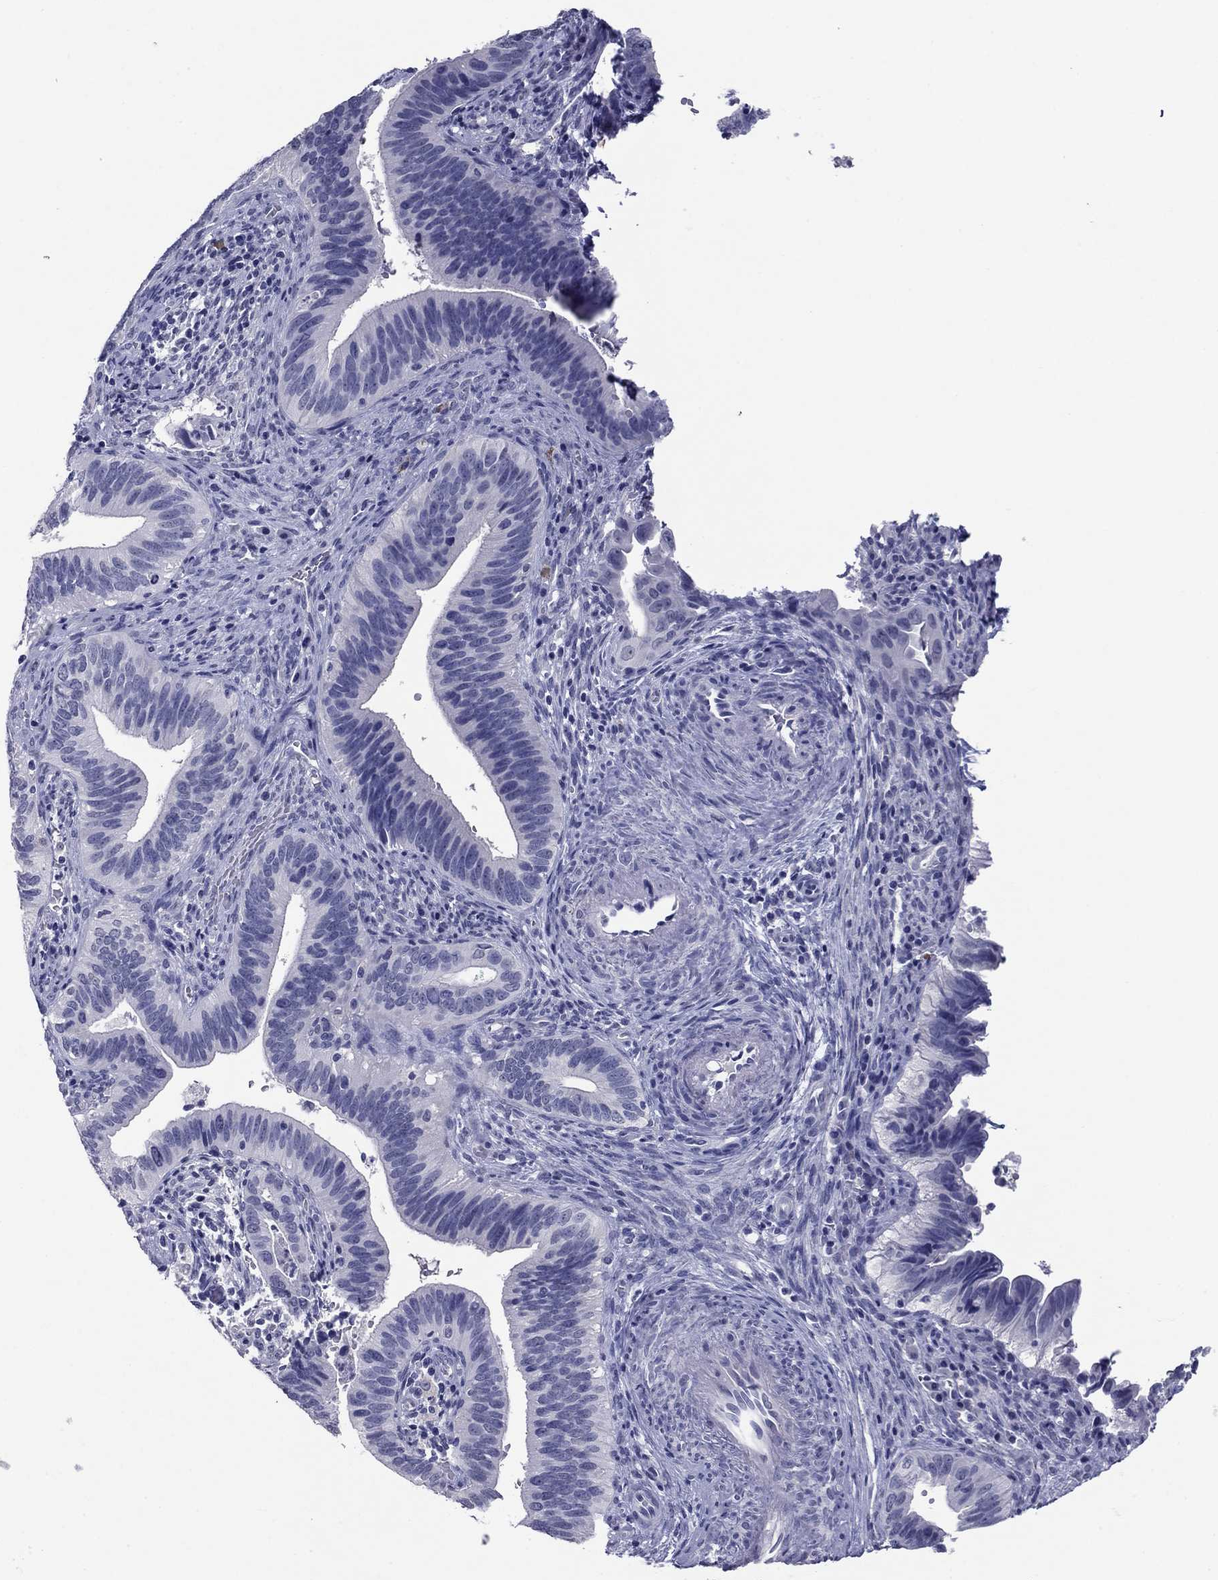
{"staining": {"intensity": "negative", "quantity": "none", "location": "none"}, "tissue": "cervical cancer", "cell_type": "Tumor cells", "image_type": "cancer", "snomed": [{"axis": "morphology", "description": "Adenocarcinoma, NOS"}, {"axis": "topography", "description": "Cervix"}], "caption": "Immunohistochemistry (IHC) micrograph of neoplastic tissue: human adenocarcinoma (cervical) stained with DAB reveals no significant protein expression in tumor cells. (Brightfield microscopy of DAB (3,3'-diaminobenzidine) immunohistochemistry (IHC) at high magnification).", "gene": "HAO1", "patient": {"sex": "female", "age": 42}}